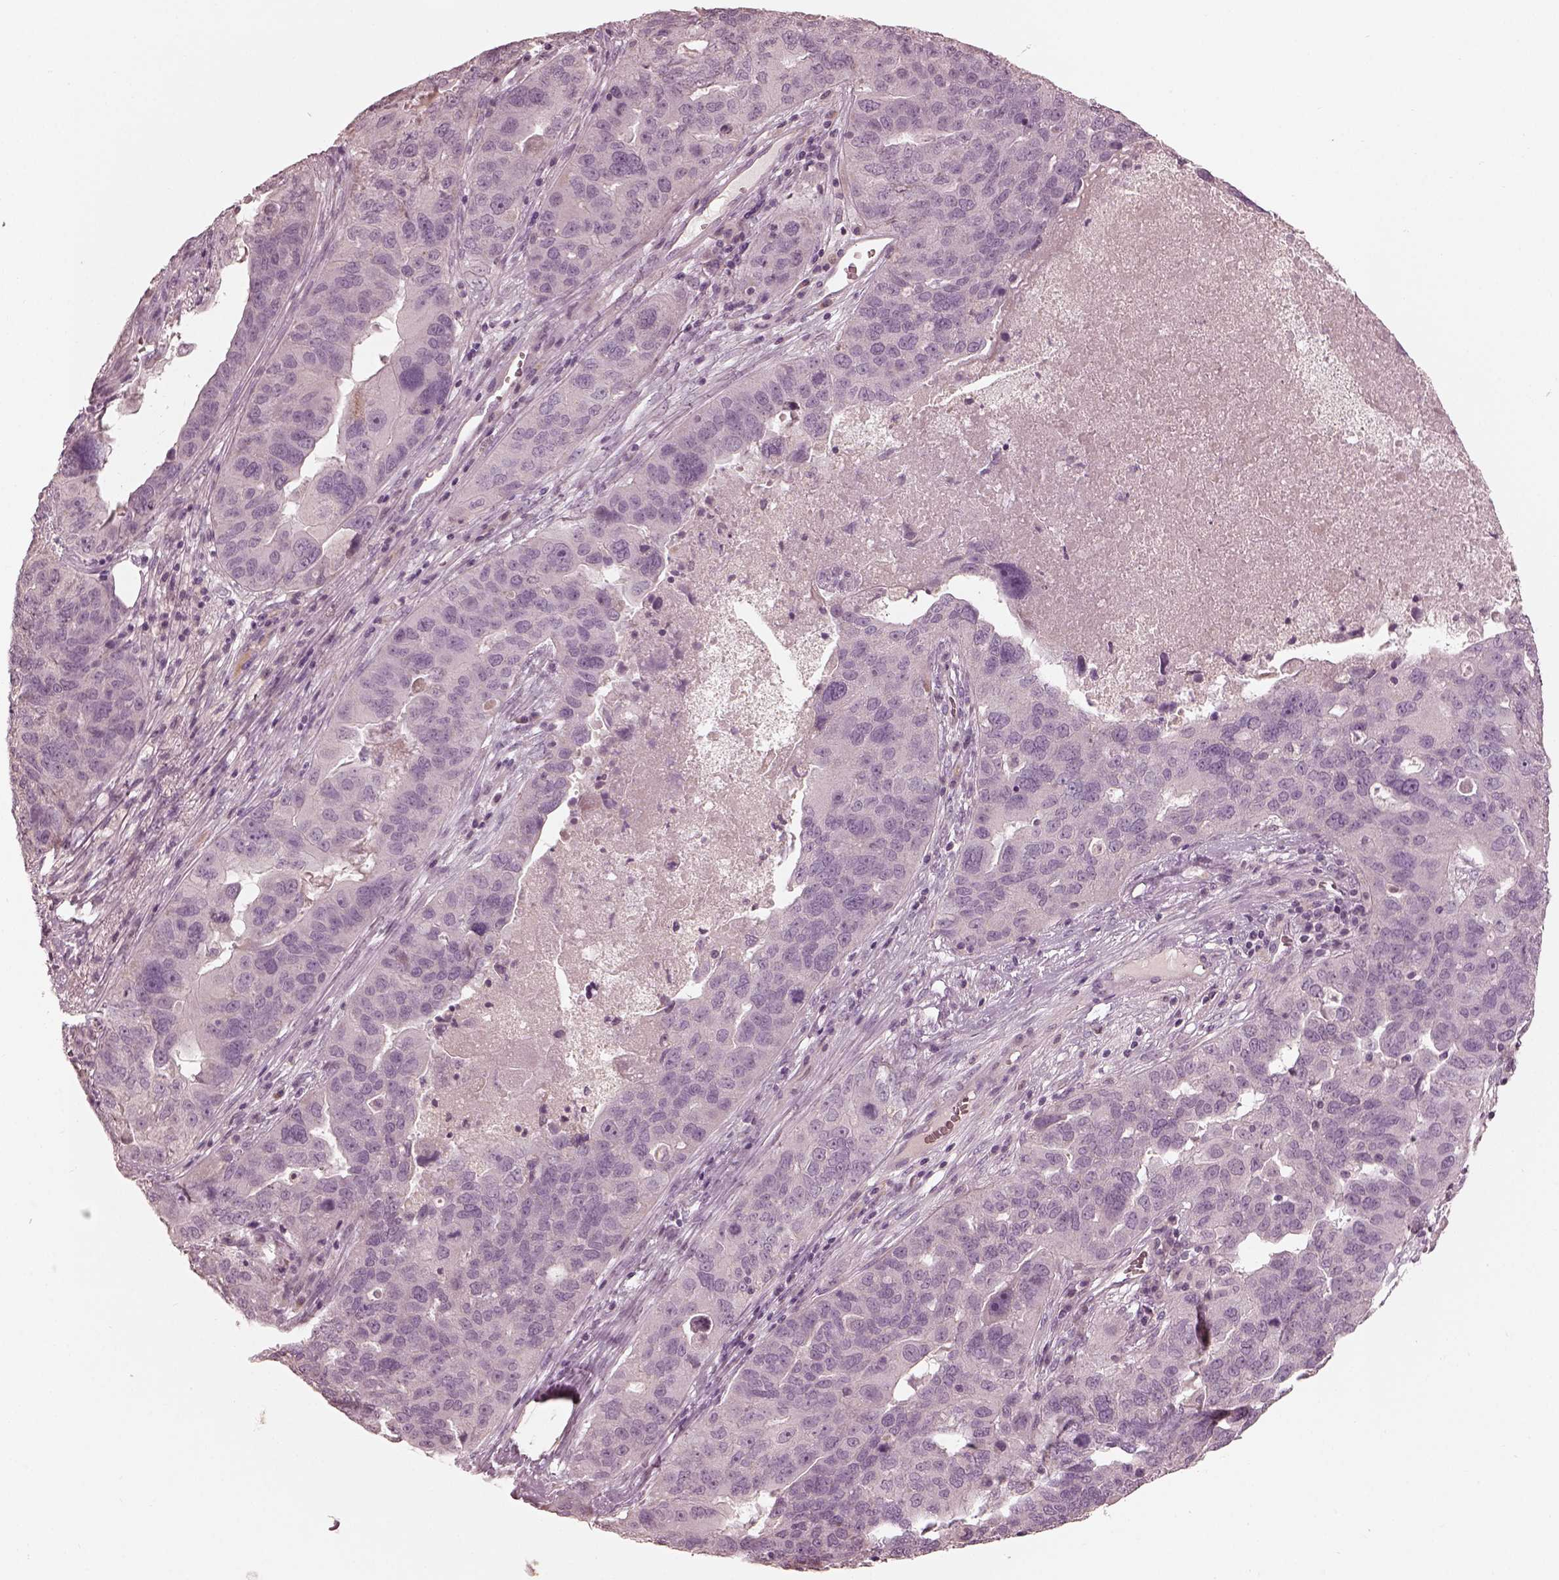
{"staining": {"intensity": "negative", "quantity": "none", "location": "none"}, "tissue": "ovarian cancer", "cell_type": "Tumor cells", "image_type": "cancer", "snomed": [{"axis": "morphology", "description": "Carcinoma, endometroid"}, {"axis": "topography", "description": "Soft tissue"}, {"axis": "topography", "description": "Ovary"}], "caption": "An immunohistochemistry image of ovarian endometroid carcinoma is shown. There is no staining in tumor cells of ovarian endometroid carcinoma. The staining was performed using DAB to visualize the protein expression in brown, while the nuclei were stained in blue with hematoxylin (Magnification: 20x).", "gene": "ANKLE1", "patient": {"sex": "female", "age": 52}}